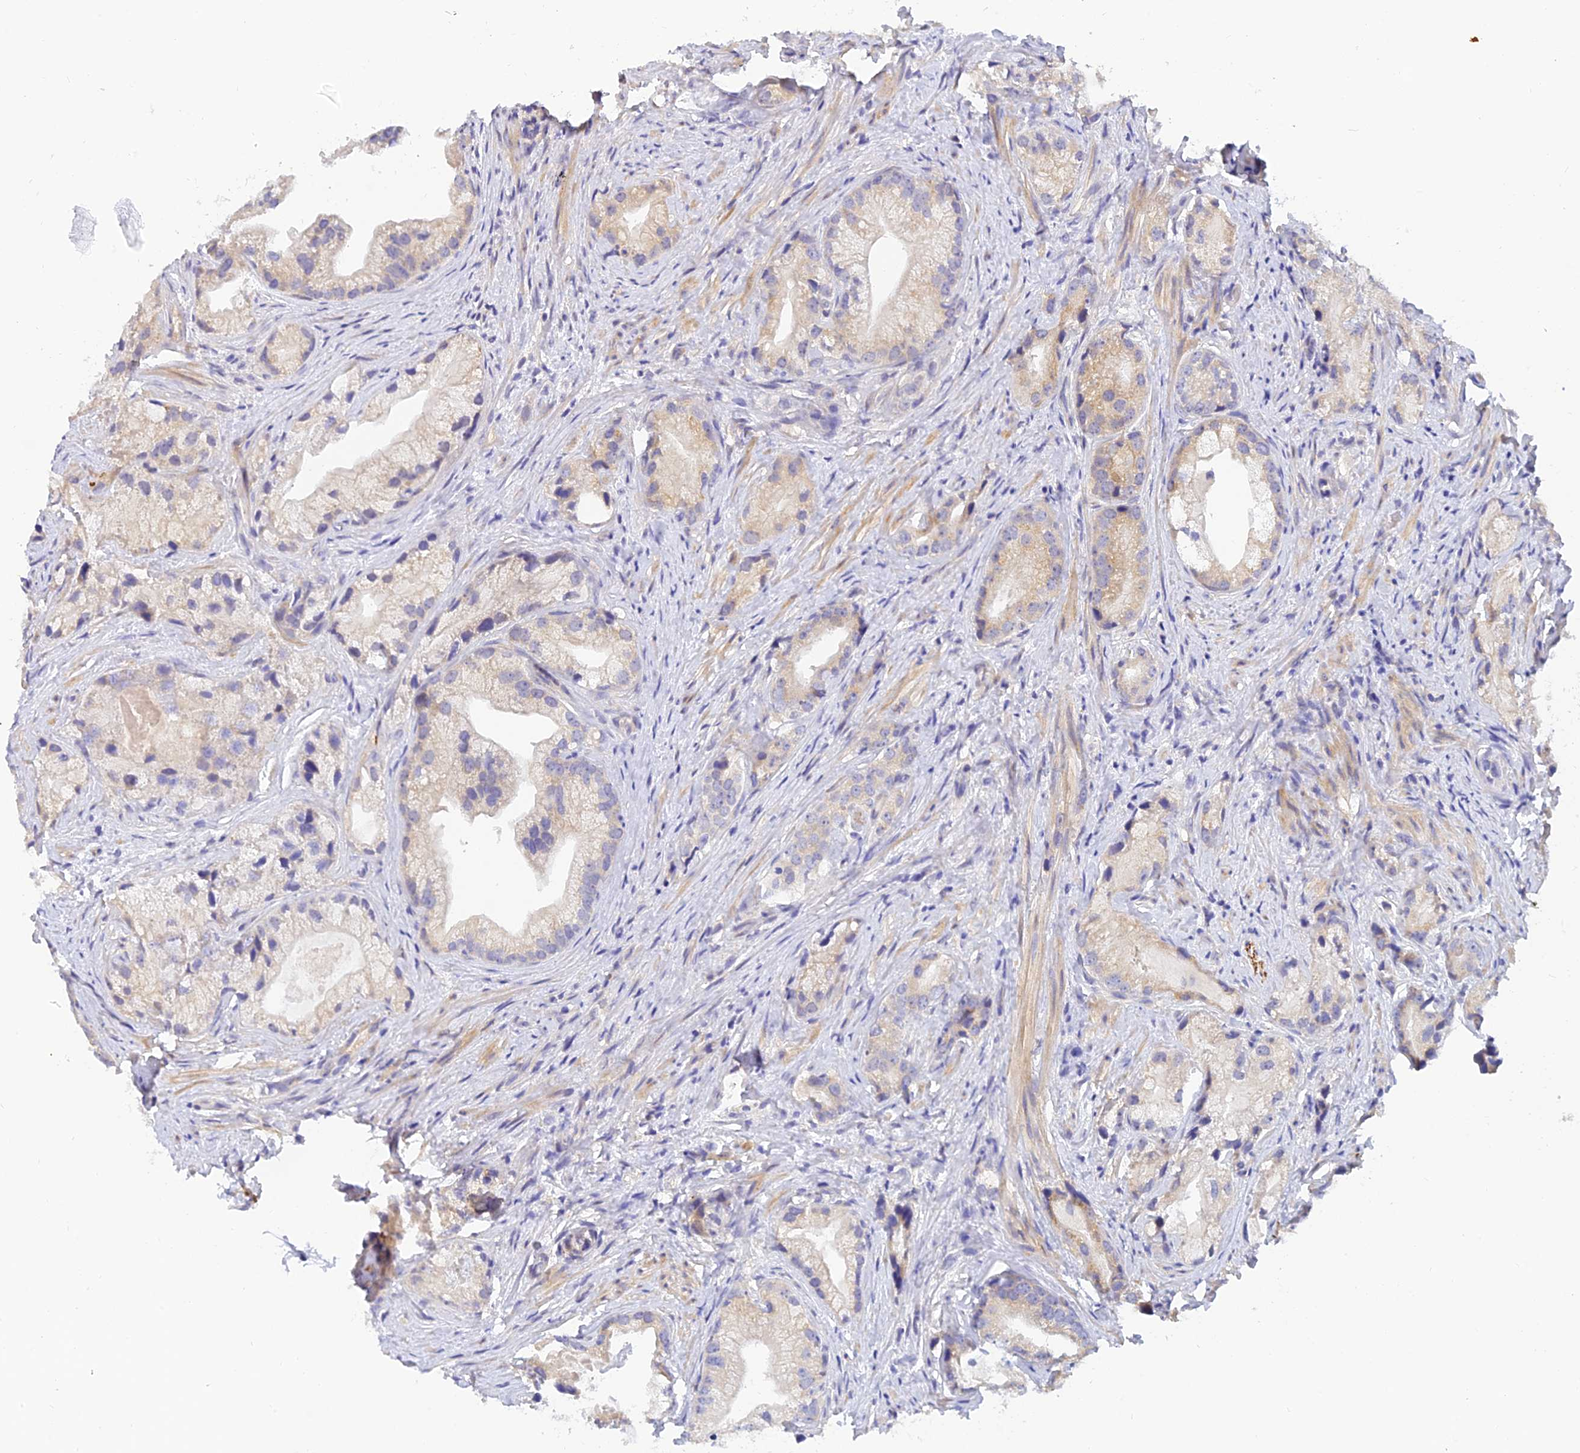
{"staining": {"intensity": "weak", "quantity": "<25%", "location": "cytoplasmic/membranous"}, "tissue": "prostate cancer", "cell_type": "Tumor cells", "image_type": "cancer", "snomed": [{"axis": "morphology", "description": "Adenocarcinoma, Low grade"}, {"axis": "topography", "description": "Prostate"}], "caption": "Tumor cells show no significant protein expression in prostate cancer.", "gene": "ANKS4B", "patient": {"sex": "male", "age": 71}}